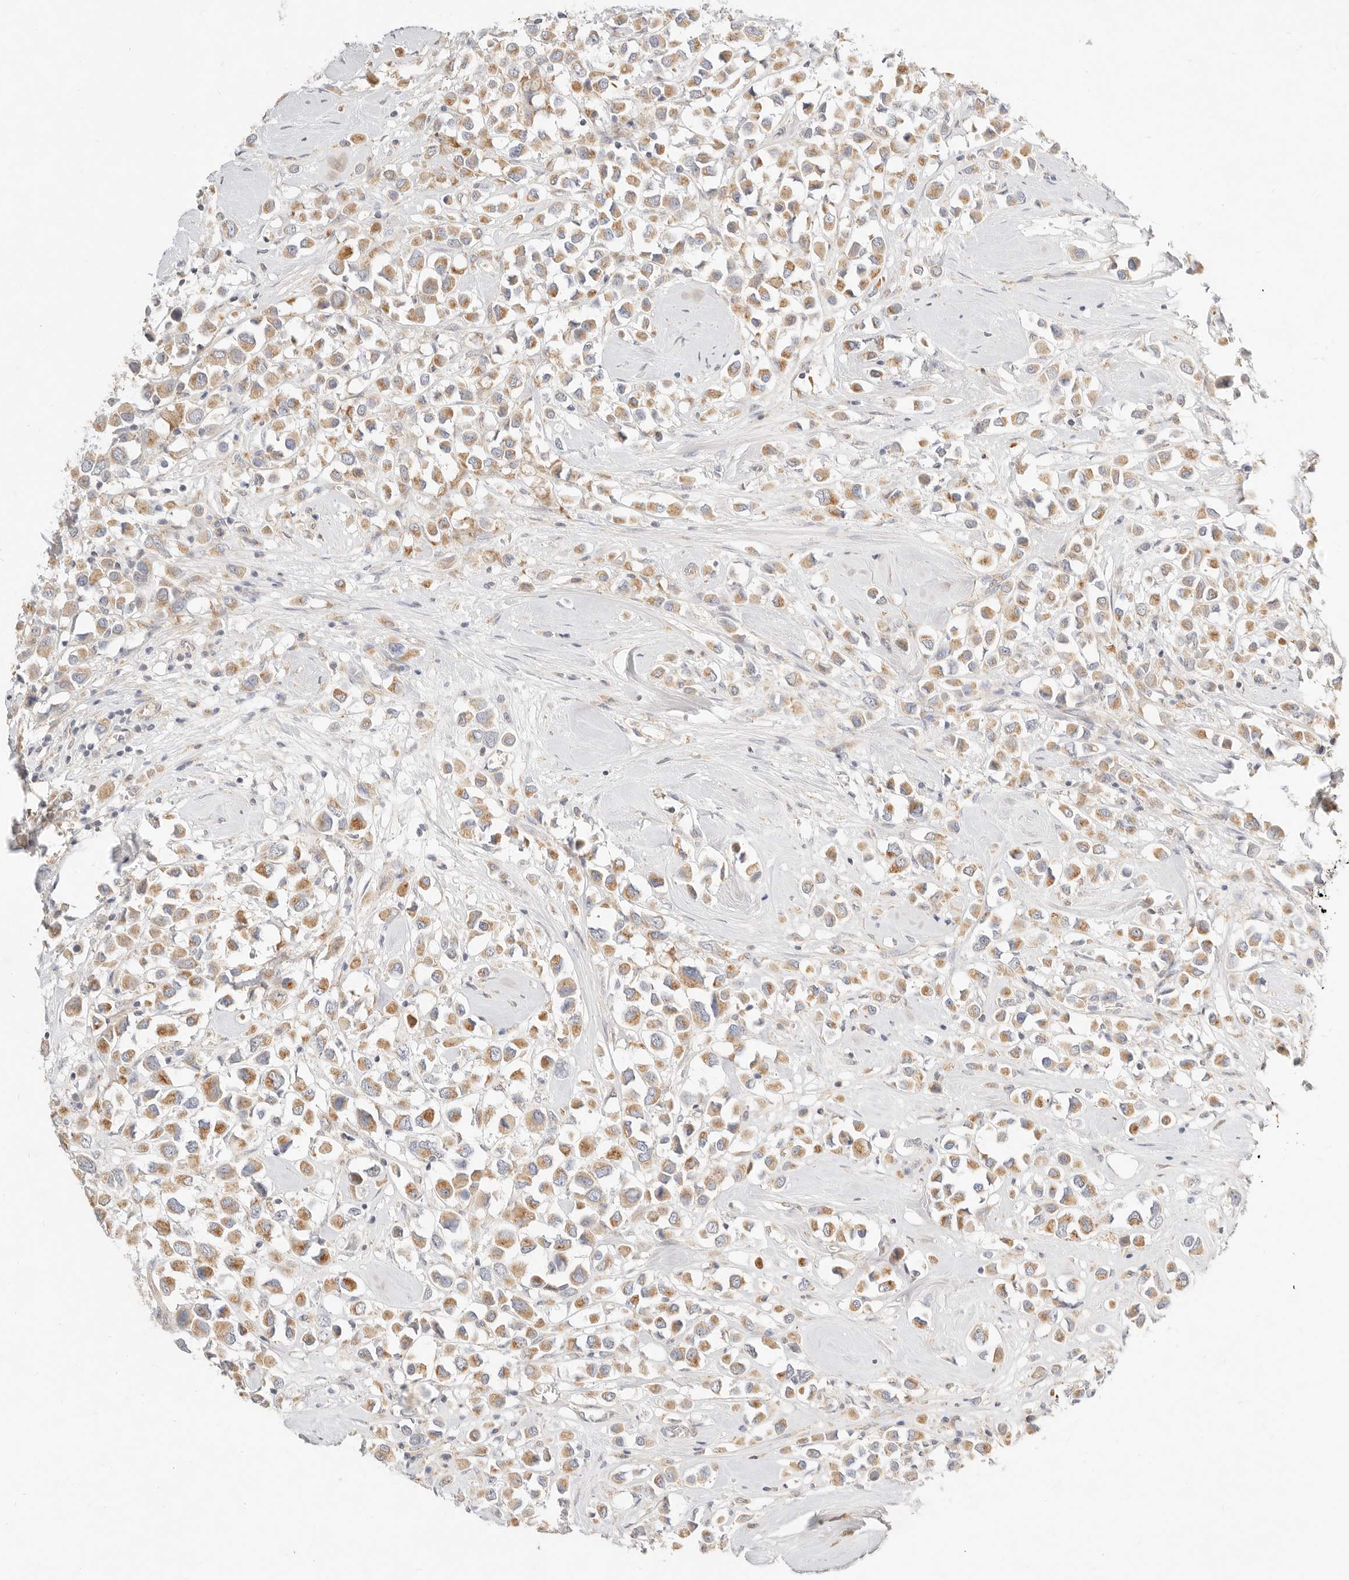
{"staining": {"intensity": "moderate", "quantity": ">75%", "location": "cytoplasmic/membranous"}, "tissue": "breast cancer", "cell_type": "Tumor cells", "image_type": "cancer", "snomed": [{"axis": "morphology", "description": "Duct carcinoma"}, {"axis": "topography", "description": "Breast"}], "caption": "Breast infiltrating ductal carcinoma stained for a protein (brown) demonstrates moderate cytoplasmic/membranous positive staining in about >75% of tumor cells.", "gene": "ACOX1", "patient": {"sex": "female", "age": 61}}